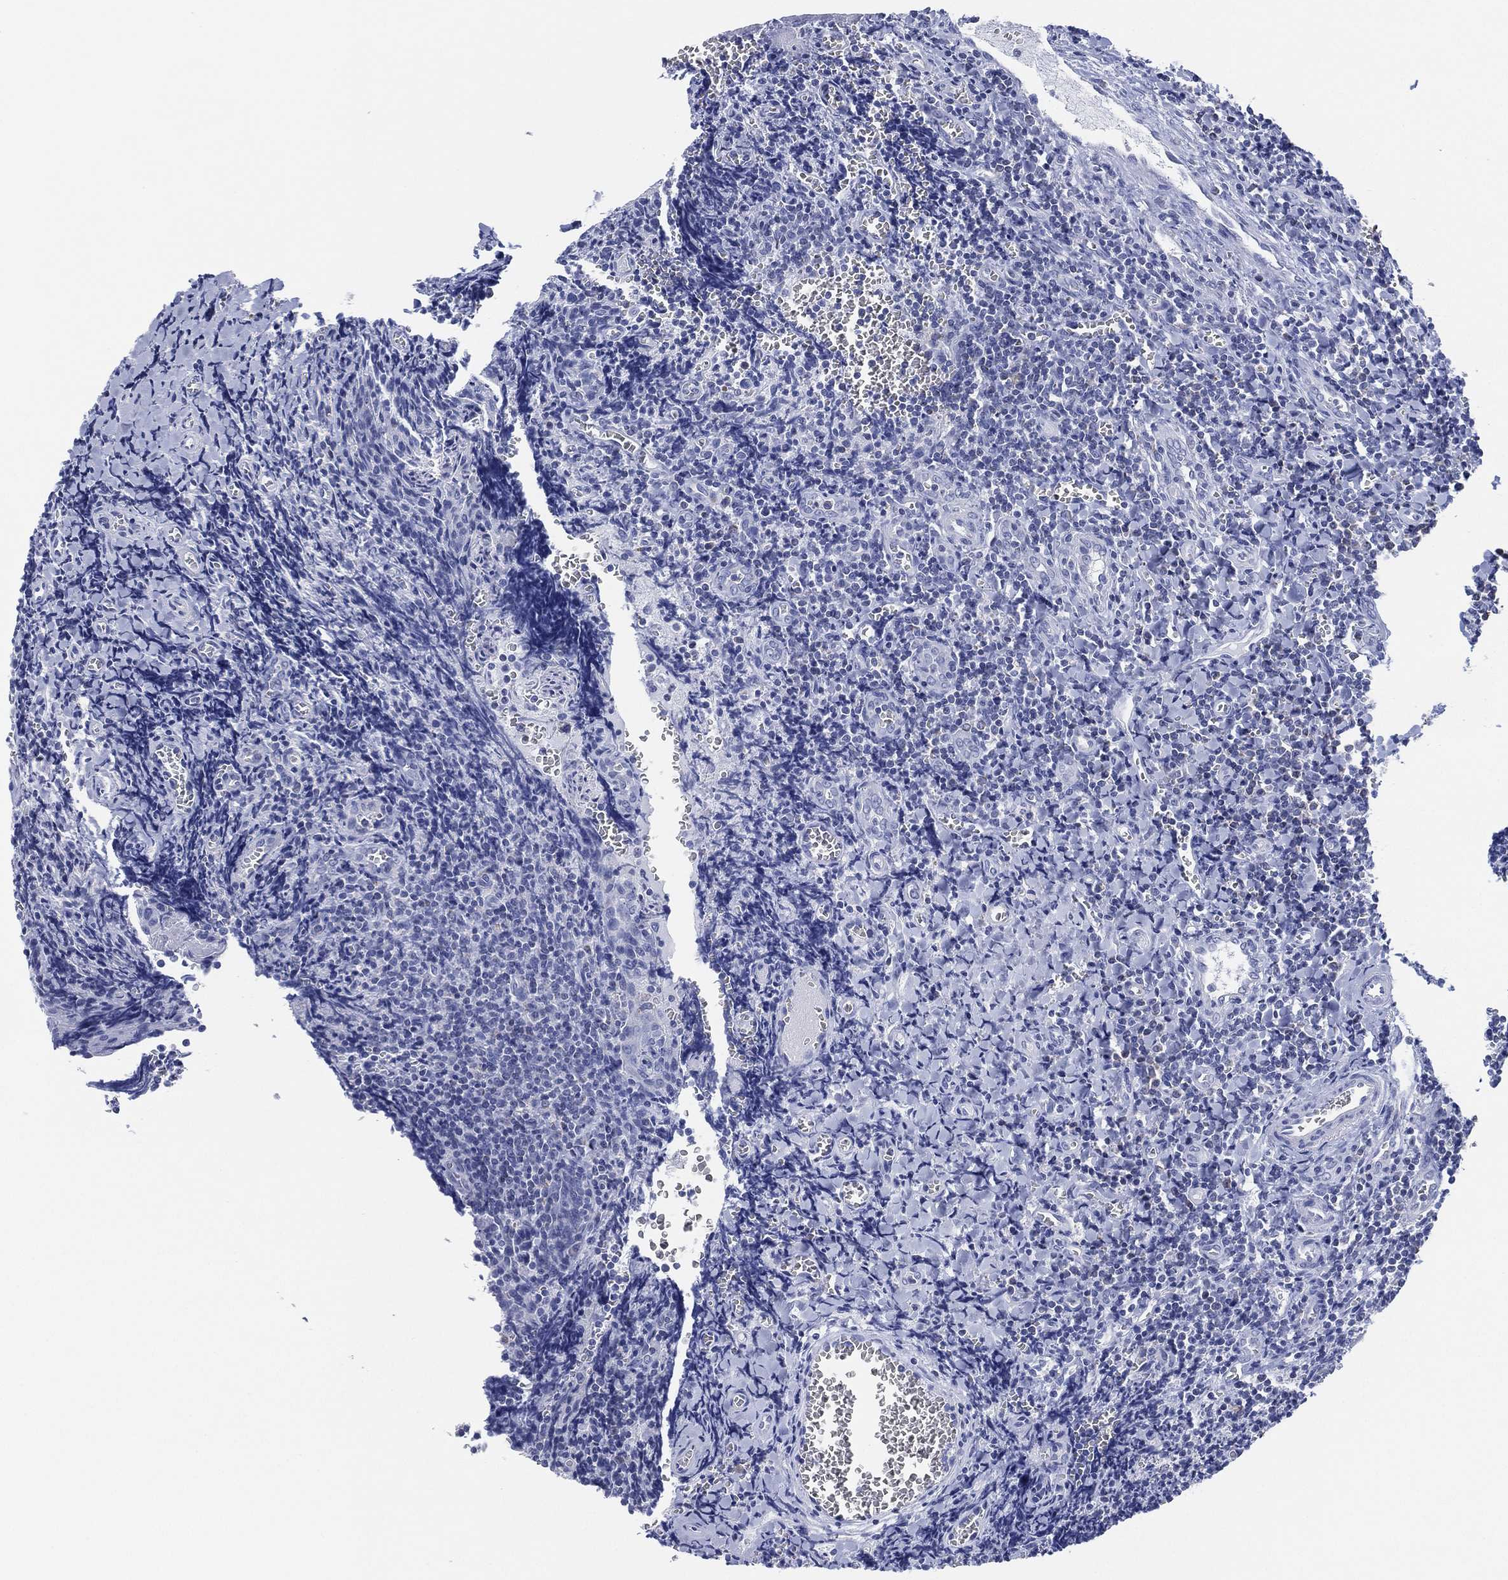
{"staining": {"intensity": "negative", "quantity": "none", "location": "none"}, "tissue": "tonsil", "cell_type": "Germinal center cells", "image_type": "normal", "snomed": [{"axis": "morphology", "description": "Normal tissue, NOS"}, {"axis": "morphology", "description": "Inflammation, NOS"}, {"axis": "topography", "description": "Tonsil"}], "caption": "A histopathology image of human tonsil is negative for staining in germinal center cells. Brightfield microscopy of immunohistochemistry (IHC) stained with DAB (brown) and hematoxylin (blue), captured at high magnification.", "gene": "CFTR", "patient": {"sex": "female", "age": 31}}